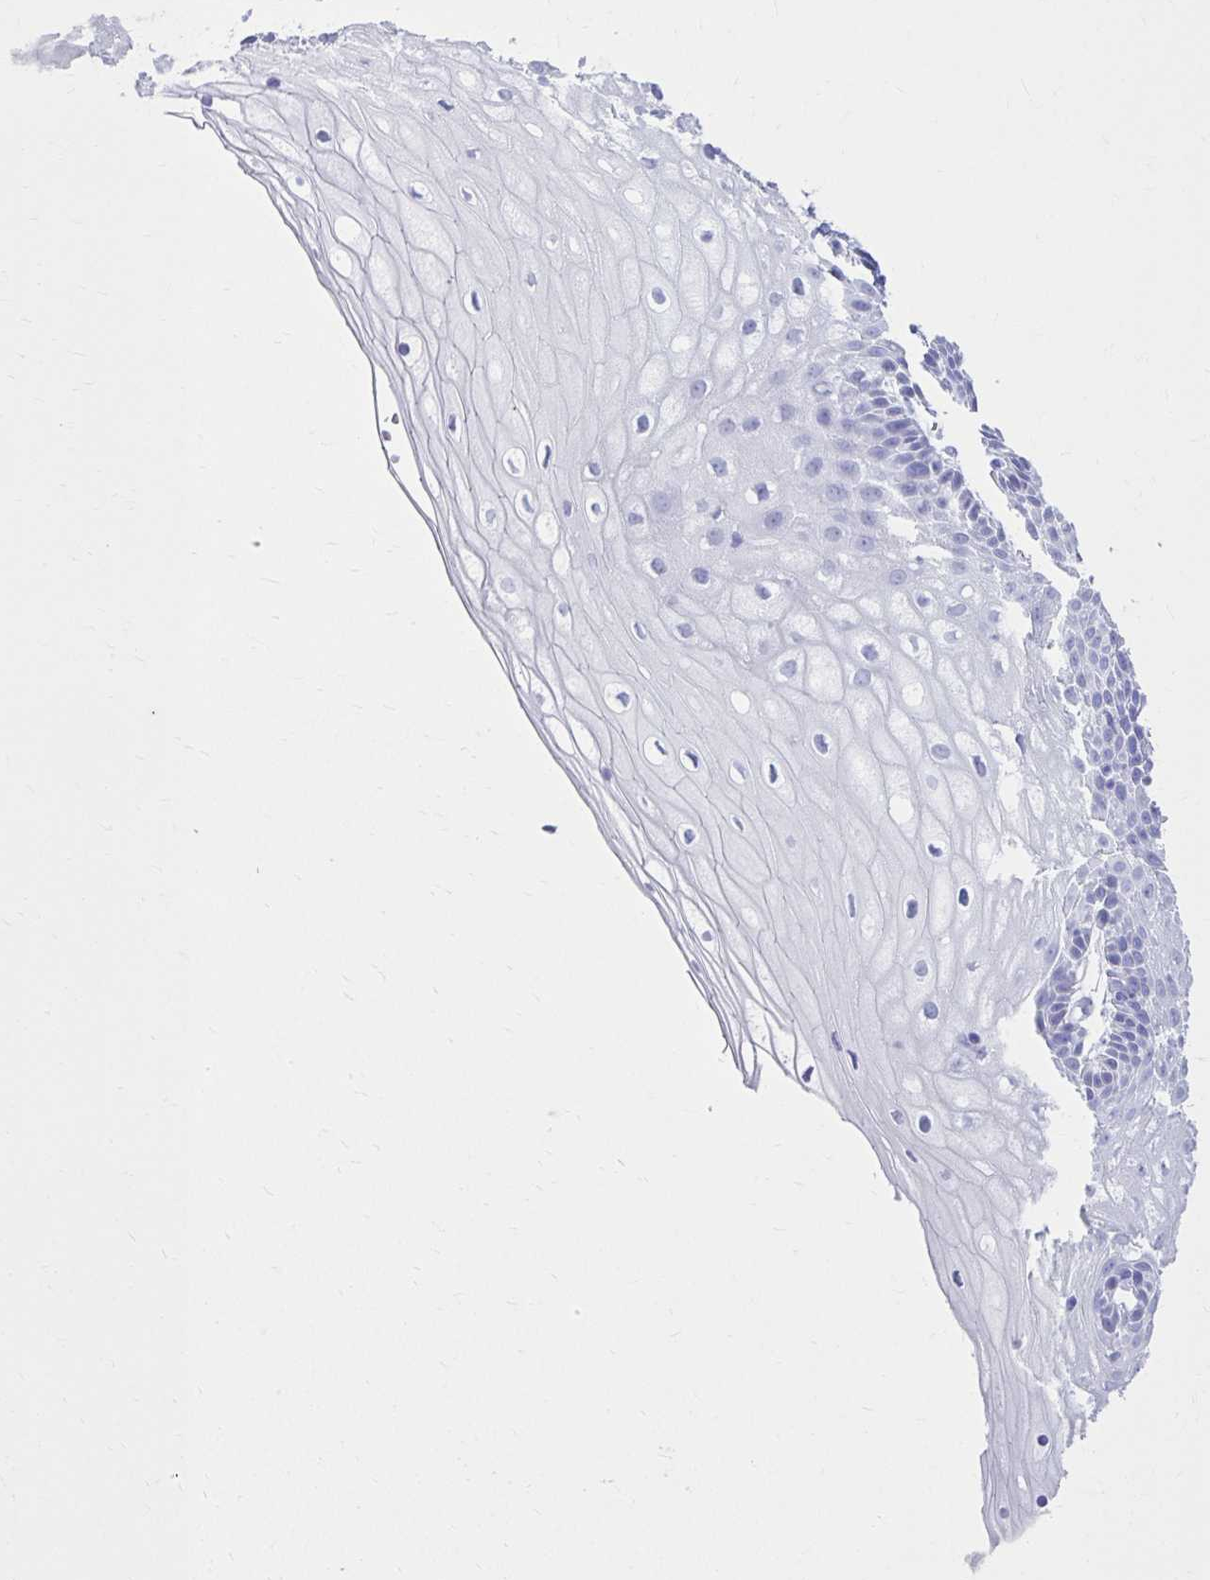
{"staining": {"intensity": "negative", "quantity": "none", "location": "none"}, "tissue": "cervix", "cell_type": "Glandular cells", "image_type": "normal", "snomed": [{"axis": "morphology", "description": "Normal tissue, NOS"}, {"axis": "topography", "description": "Cervix"}], "caption": "This is a image of immunohistochemistry staining of unremarkable cervix, which shows no staining in glandular cells.", "gene": "ATP4B", "patient": {"sex": "female", "age": 36}}